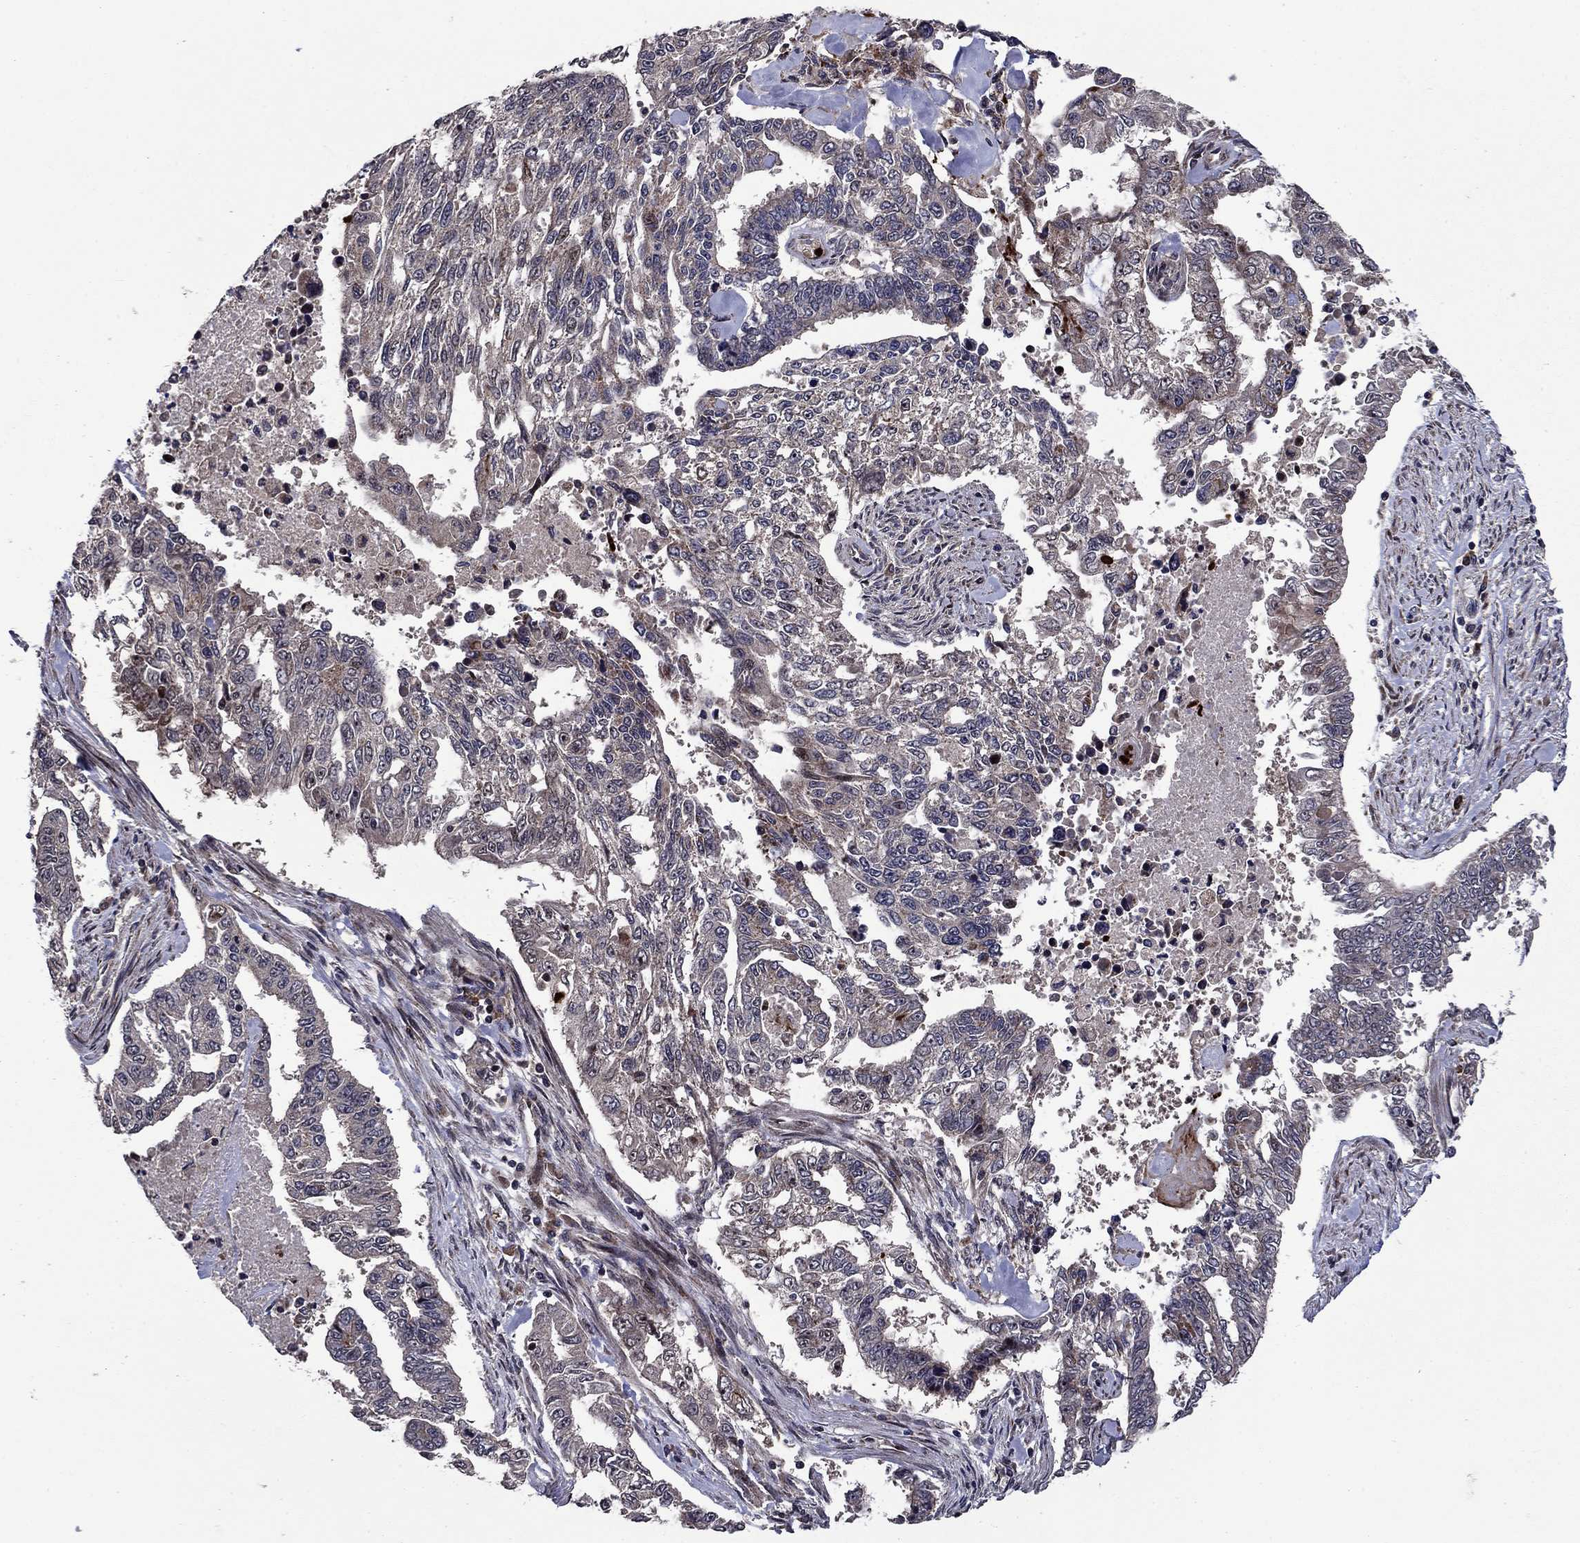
{"staining": {"intensity": "weak", "quantity": "<25%", "location": "nuclear"}, "tissue": "endometrial cancer", "cell_type": "Tumor cells", "image_type": "cancer", "snomed": [{"axis": "morphology", "description": "Adenocarcinoma, NOS"}, {"axis": "topography", "description": "Uterus"}], "caption": "Endometrial cancer (adenocarcinoma) stained for a protein using immunohistochemistry (IHC) displays no positivity tumor cells.", "gene": "AGTPBP1", "patient": {"sex": "female", "age": 59}}